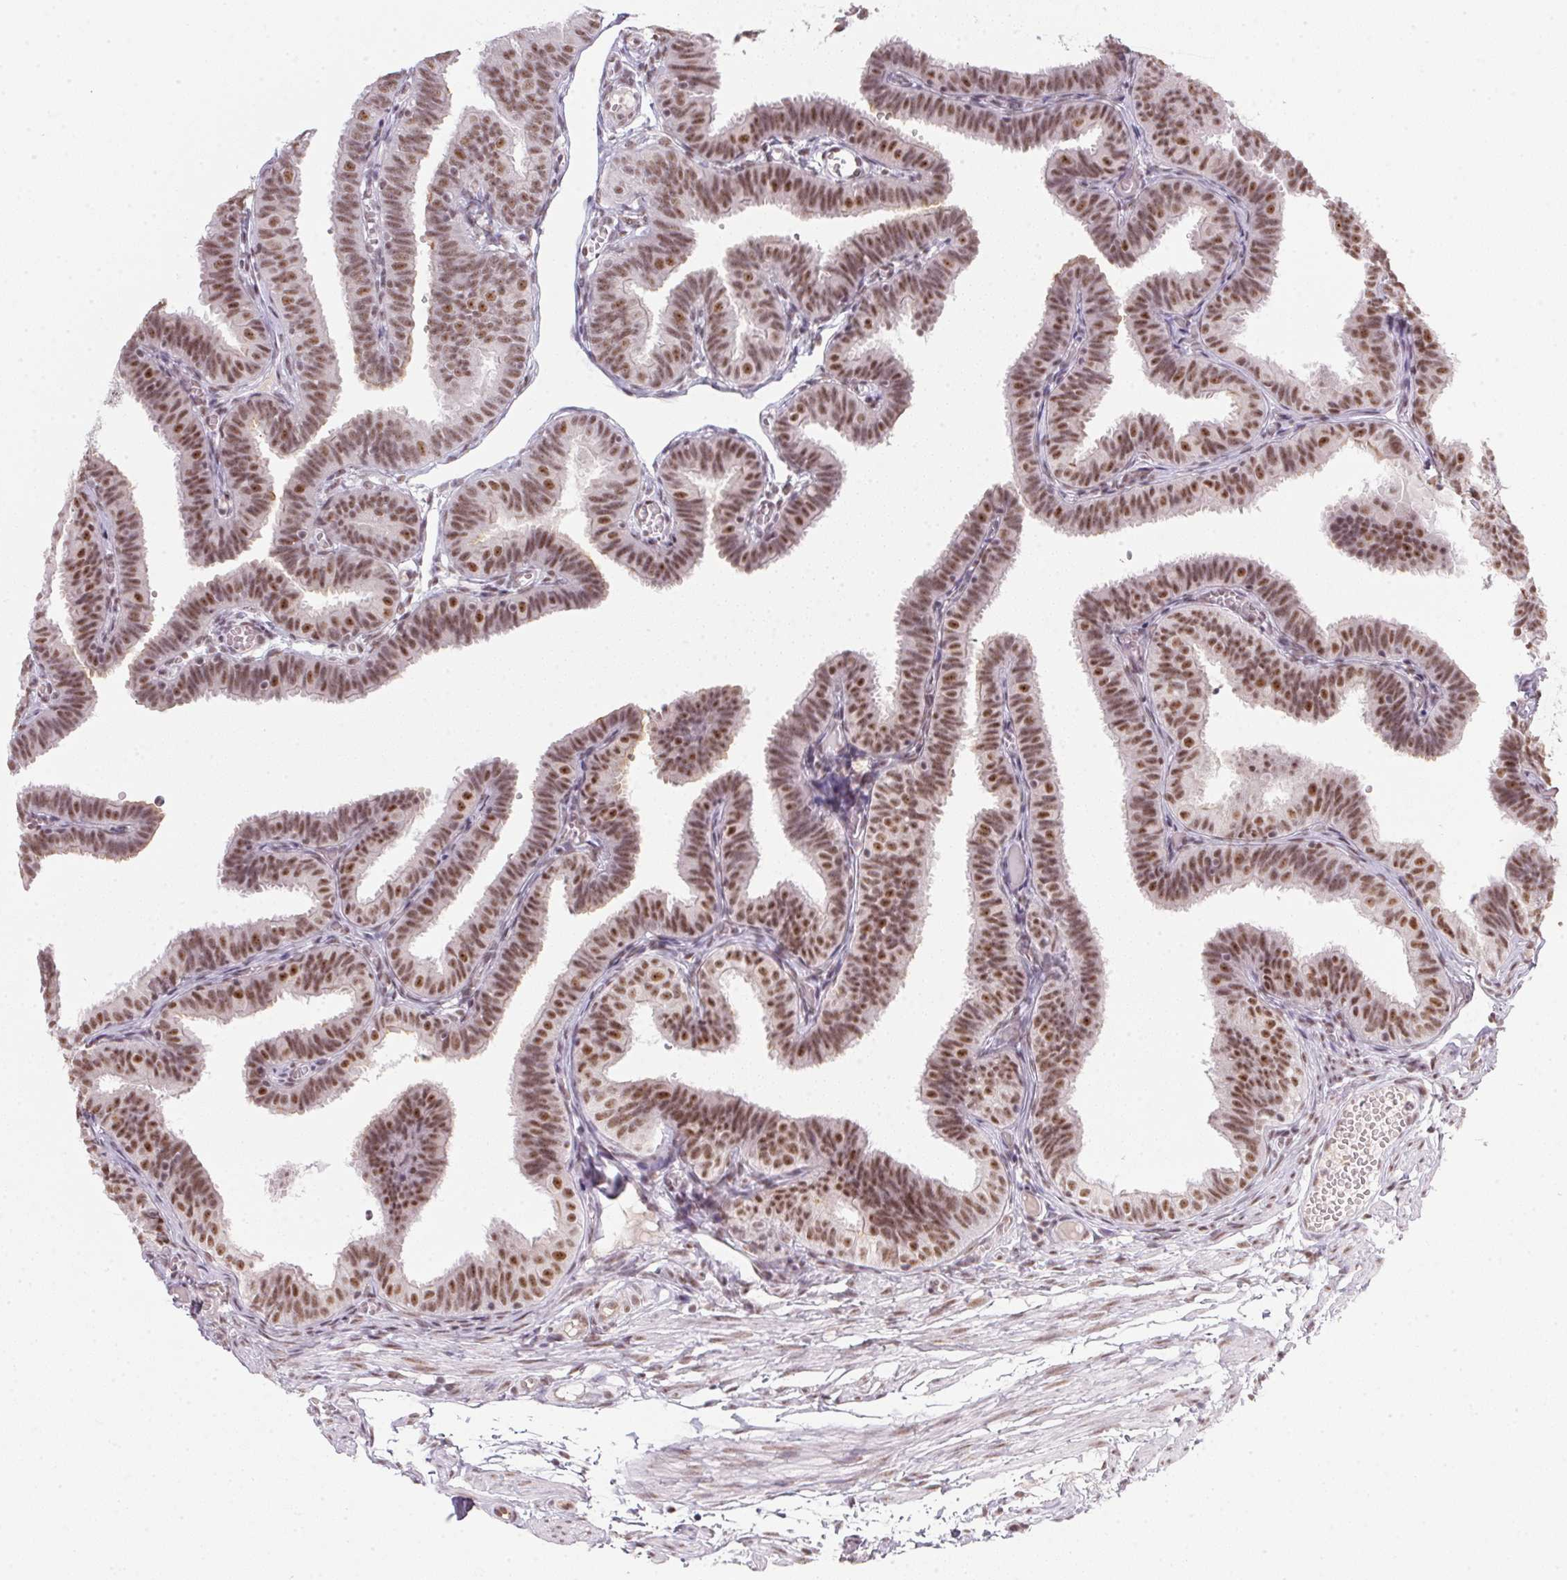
{"staining": {"intensity": "moderate", "quantity": ">75%", "location": "nuclear"}, "tissue": "fallopian tube", "cell_type": "Glandular cells", "image_type": "normal", "snomed": [{"axis": "morphology", "description": "Normal tissue, NOS"}, {"axis": "topography", "description": "Fallopian tube"}], "caption": "Immunohistochemical staining of normal fallopian tube shows medium levels of moderate nuclear positivity in approximately >75% of glandular cells.", "gene": "SRSF7", "patient": {"sex": "female", "age": 25}}